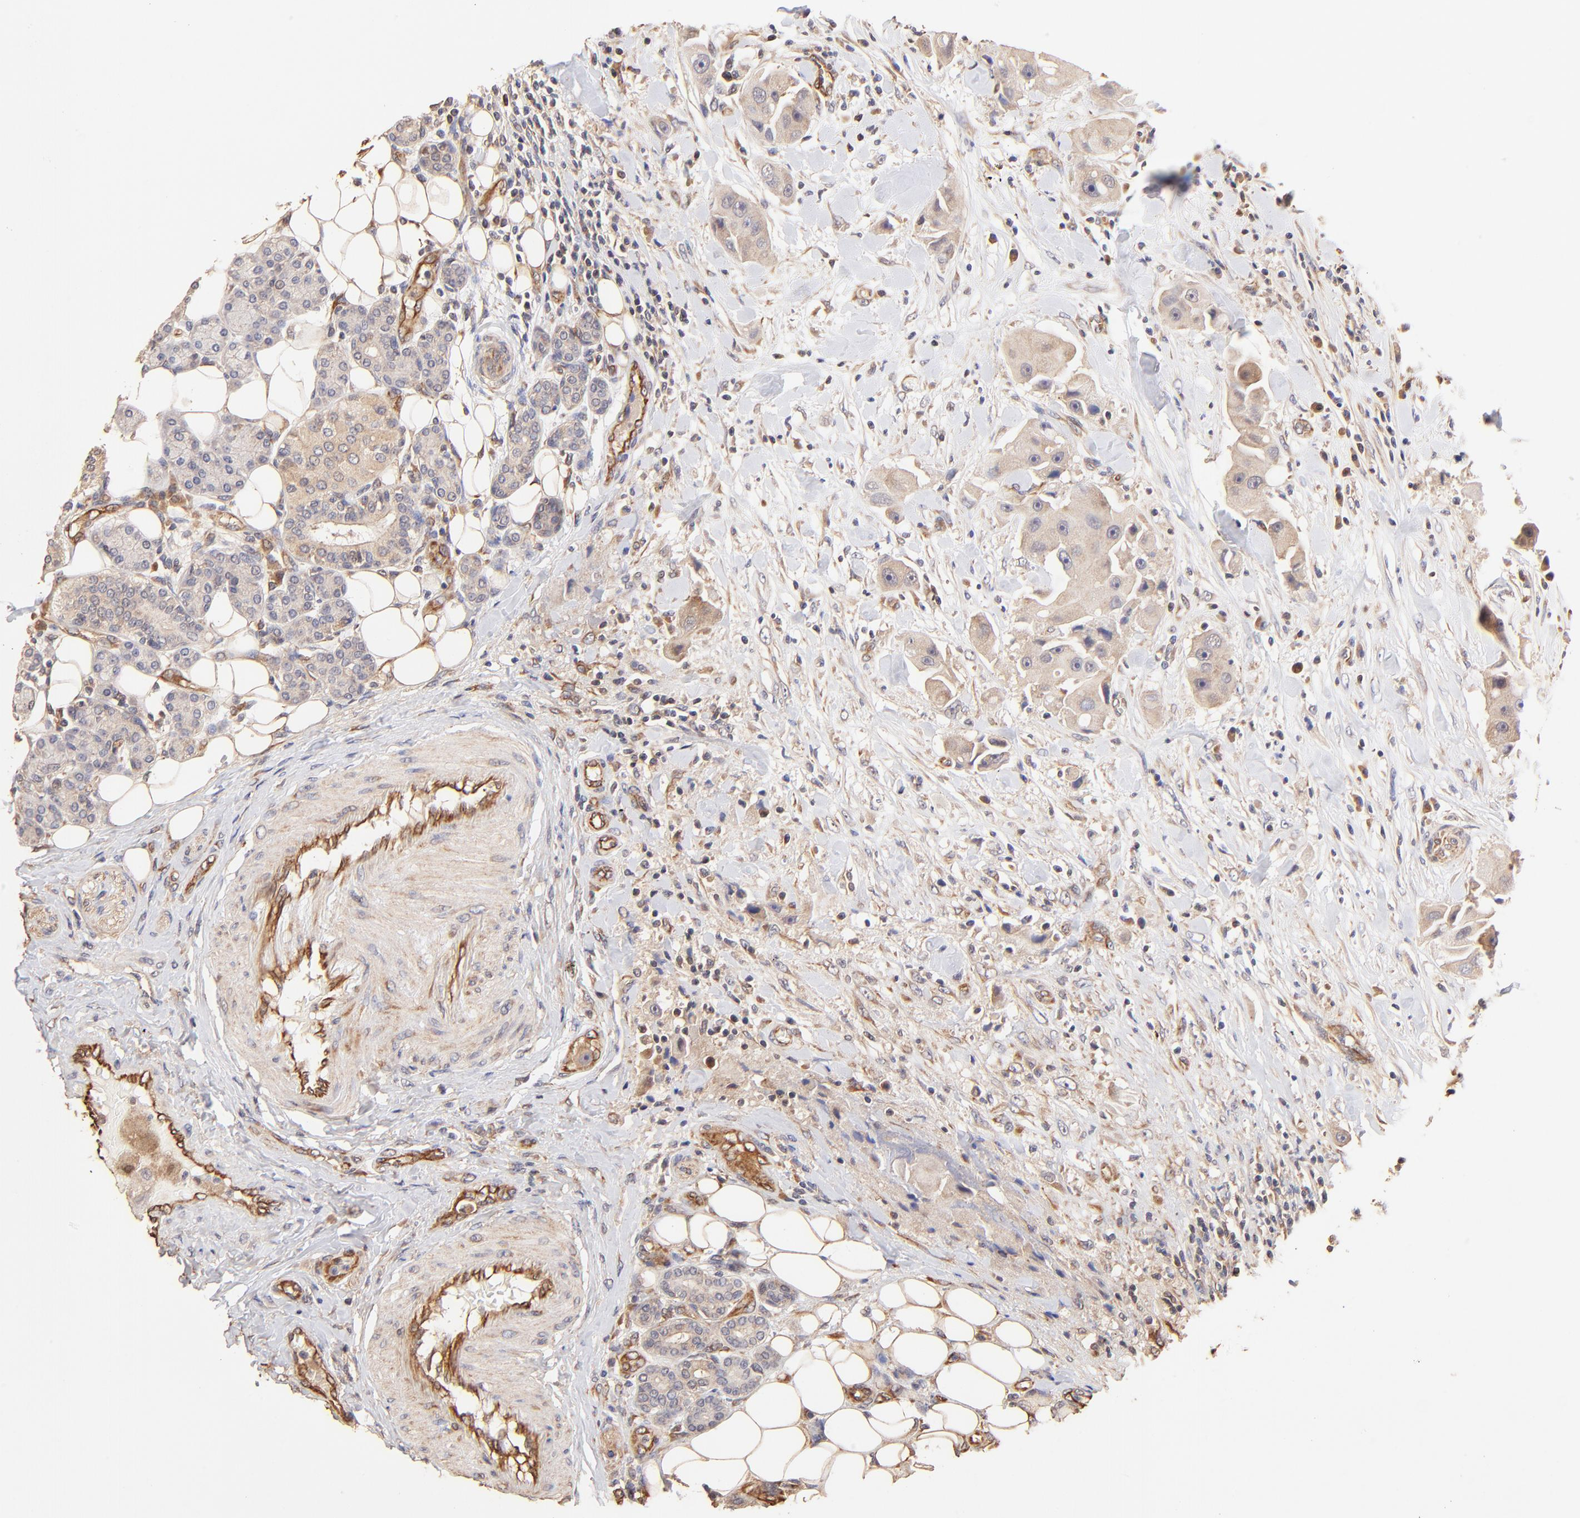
{"staining": {"intensity": "weak", "quantity": ">75%", "location": "cytoplasmic/membranous"}, "tissue": "head and neck cancer", "cell_type": "Tumor cells", "image_type": "cancer", "snomed": [{"axis": "morphology", "description": "Normal tissue, NOS"}, {"axis": "morphology", "description": "Adenocarcinoma, NOS"}, {"axis": "topography", "description": "Salivary gland"}, {"axis": "topography", "description": "Head-Neck"}], "caption": "An image of head and neck cancer stained for a protein reveals weak cytoplasmic/membranous brown staining in tumor cells.", "gene": "TNFAIP3", "patient": {"sex": "male", "age": 80}}